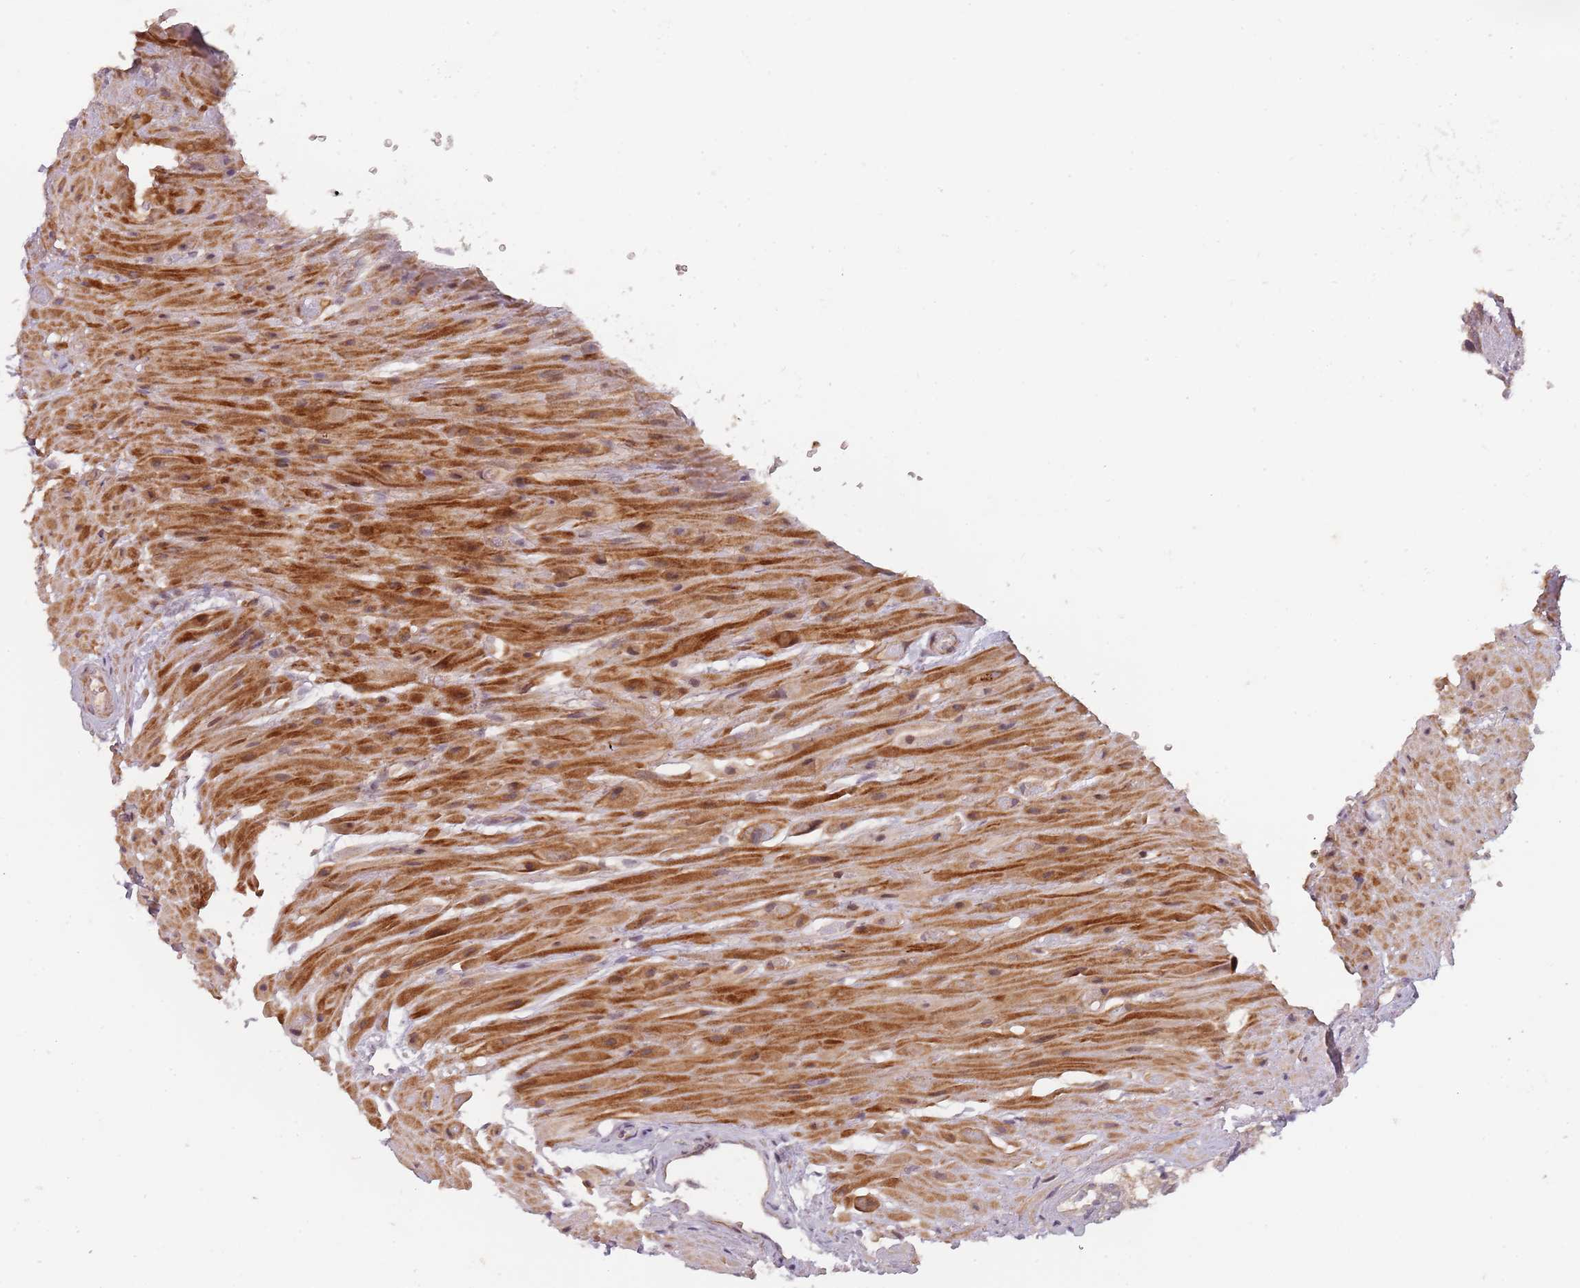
{"staining": {"intensity": "moderate", "quantity": ">75%", "location": "cytoplasmic/membranous"}, "tissue": "seminal vesicle", "cell_type": "Glandular cells", "image_type": "normal", "snomed": [{"axis": "morphology", "description": "Normal tissue, NOS"}, {"axis": "topography", "description": "Seminal veicle"}, {"axis": "topography", "description": "Peripheral nerve tissue"}], "caption": "Human seminal vesicle stained with a protein marker displays moderate staining in glandular cells.", "gene": "RPS6KA2", "patient": {"sex": "male", "age": 63}}